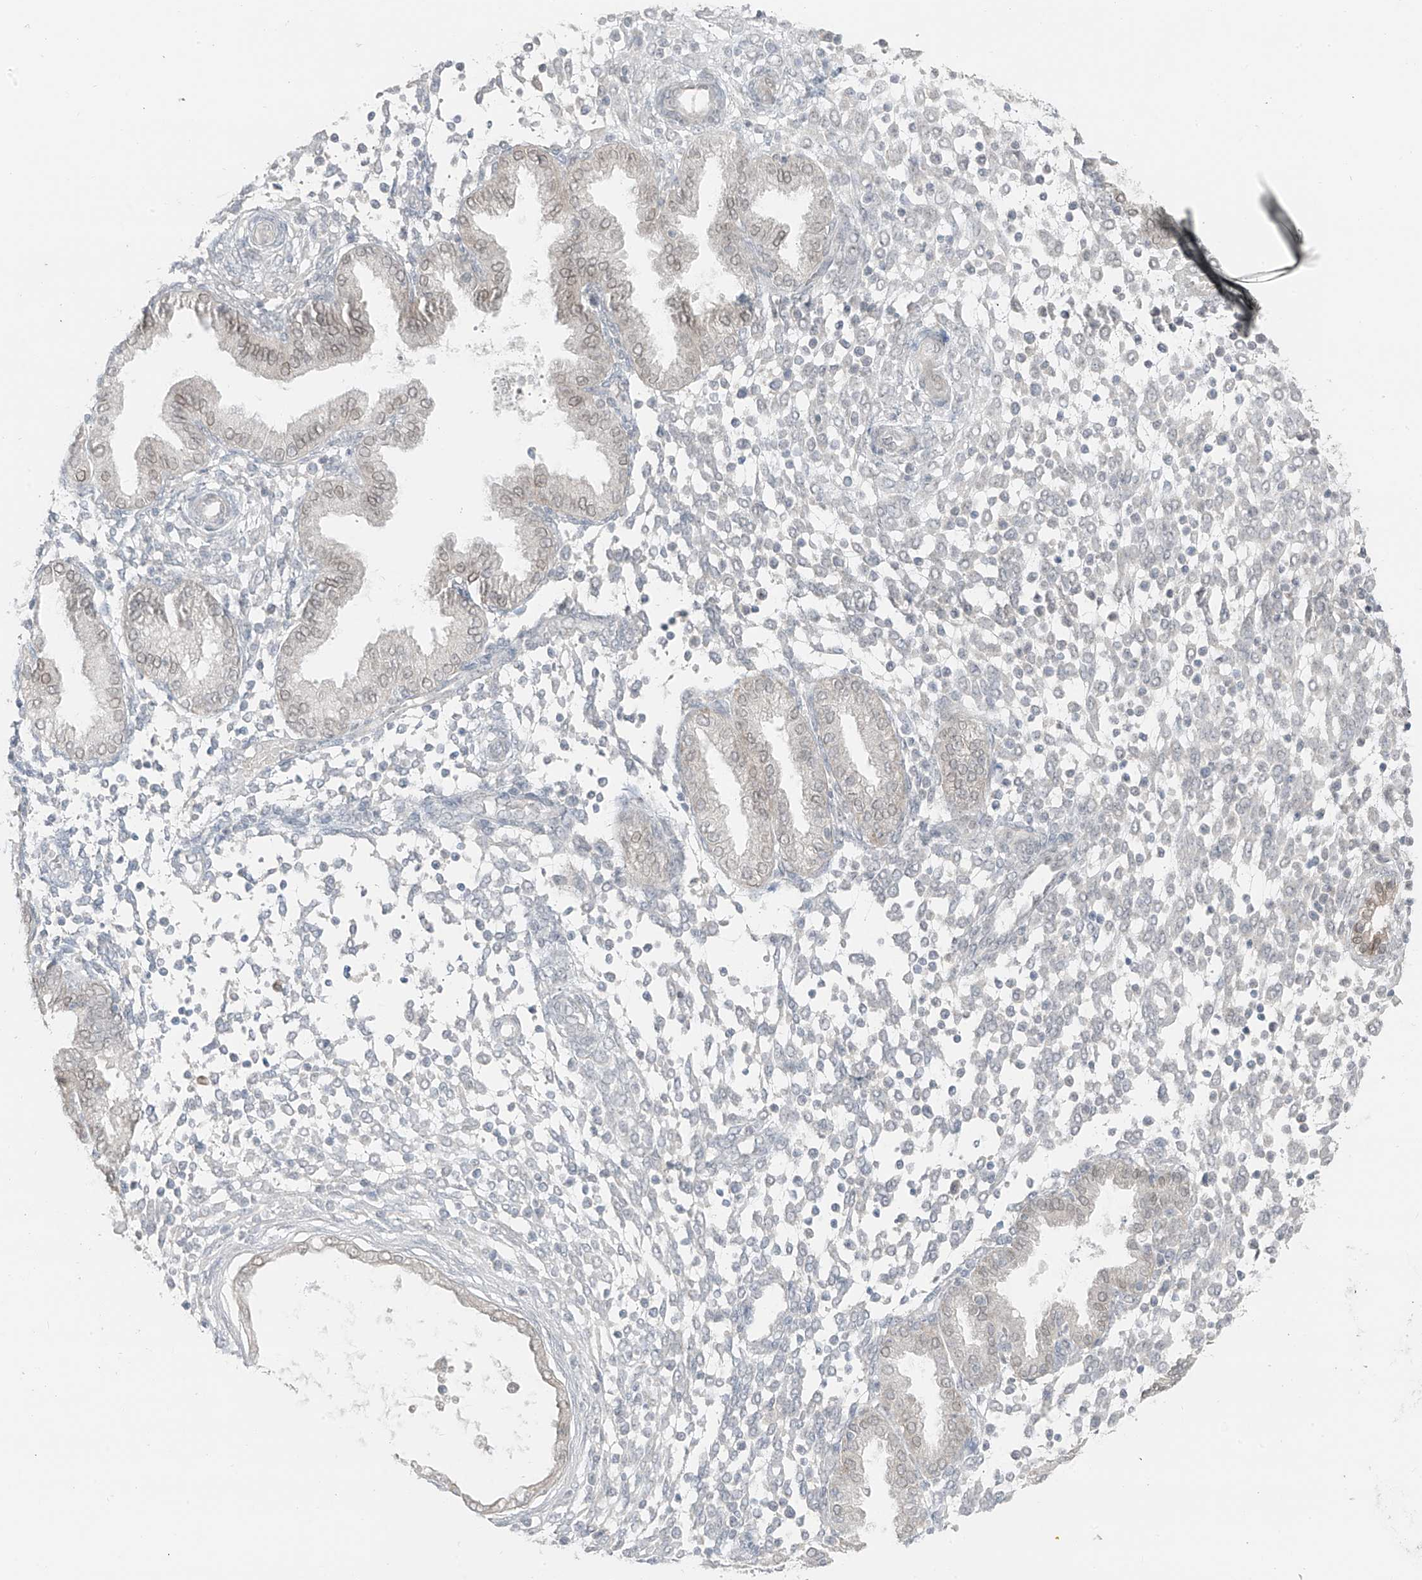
{"staining": {"intensity": "negative", "quantity": "none", "location": "none"}, "tissue": "endometrium", "cell_type": "Cells in endometrial stroma", "image_type": "normal", "snomed": [{"axis": "morphology", "description": "Normal tissue, NOS"}, {"axis": "topography", "description": "Endometrium"}], "caption": "This is an immunohistochemistry (IHC) image of benign human endometrium. There is no staining in cells in endometrial stroma.", "gene": "PRDM6", "patient": {"sex": "female", "age": 53}}